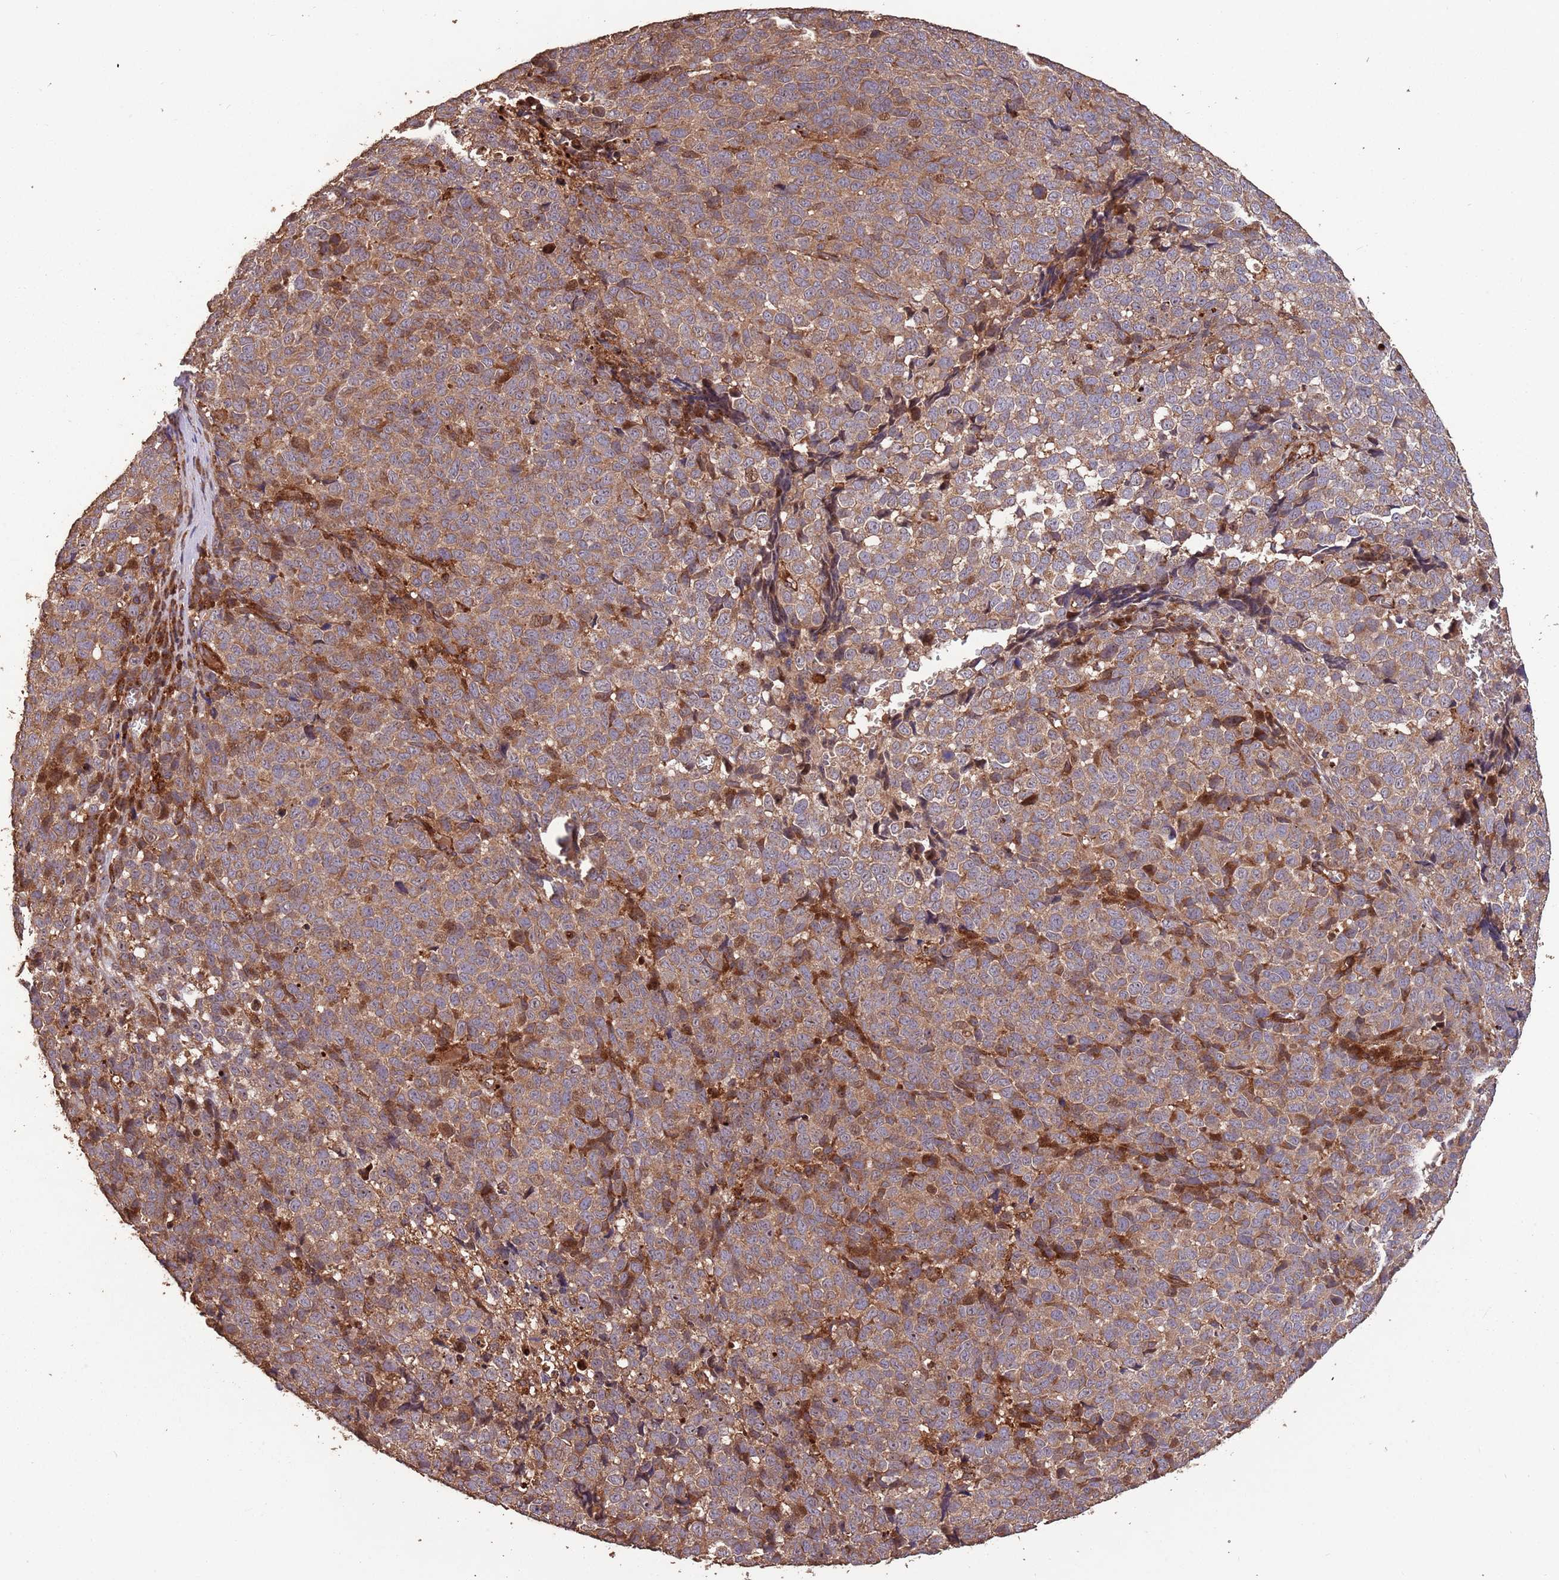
{"staining": {"intensity": "moderate", "quantity": ">75%", "location": "cytoplasmic/membranous"}, "tissue": "melanoma", "cell_type": "Tumor cells", "image_type": "cancer", "snomed": [{"axis": "morphology", "description": "Malignant melanoma, NOS"}, {"axis": "topography", "description": "Nose, NOS"}], "caption": "Immunohistochemical staining of human melanoma shows medium levels of moderate cytoplasmic/membranous protein staining in approximately >75% of tumor cells.", "gene": "ZNF428", "patient": {"sex": "female", "age": 48}}